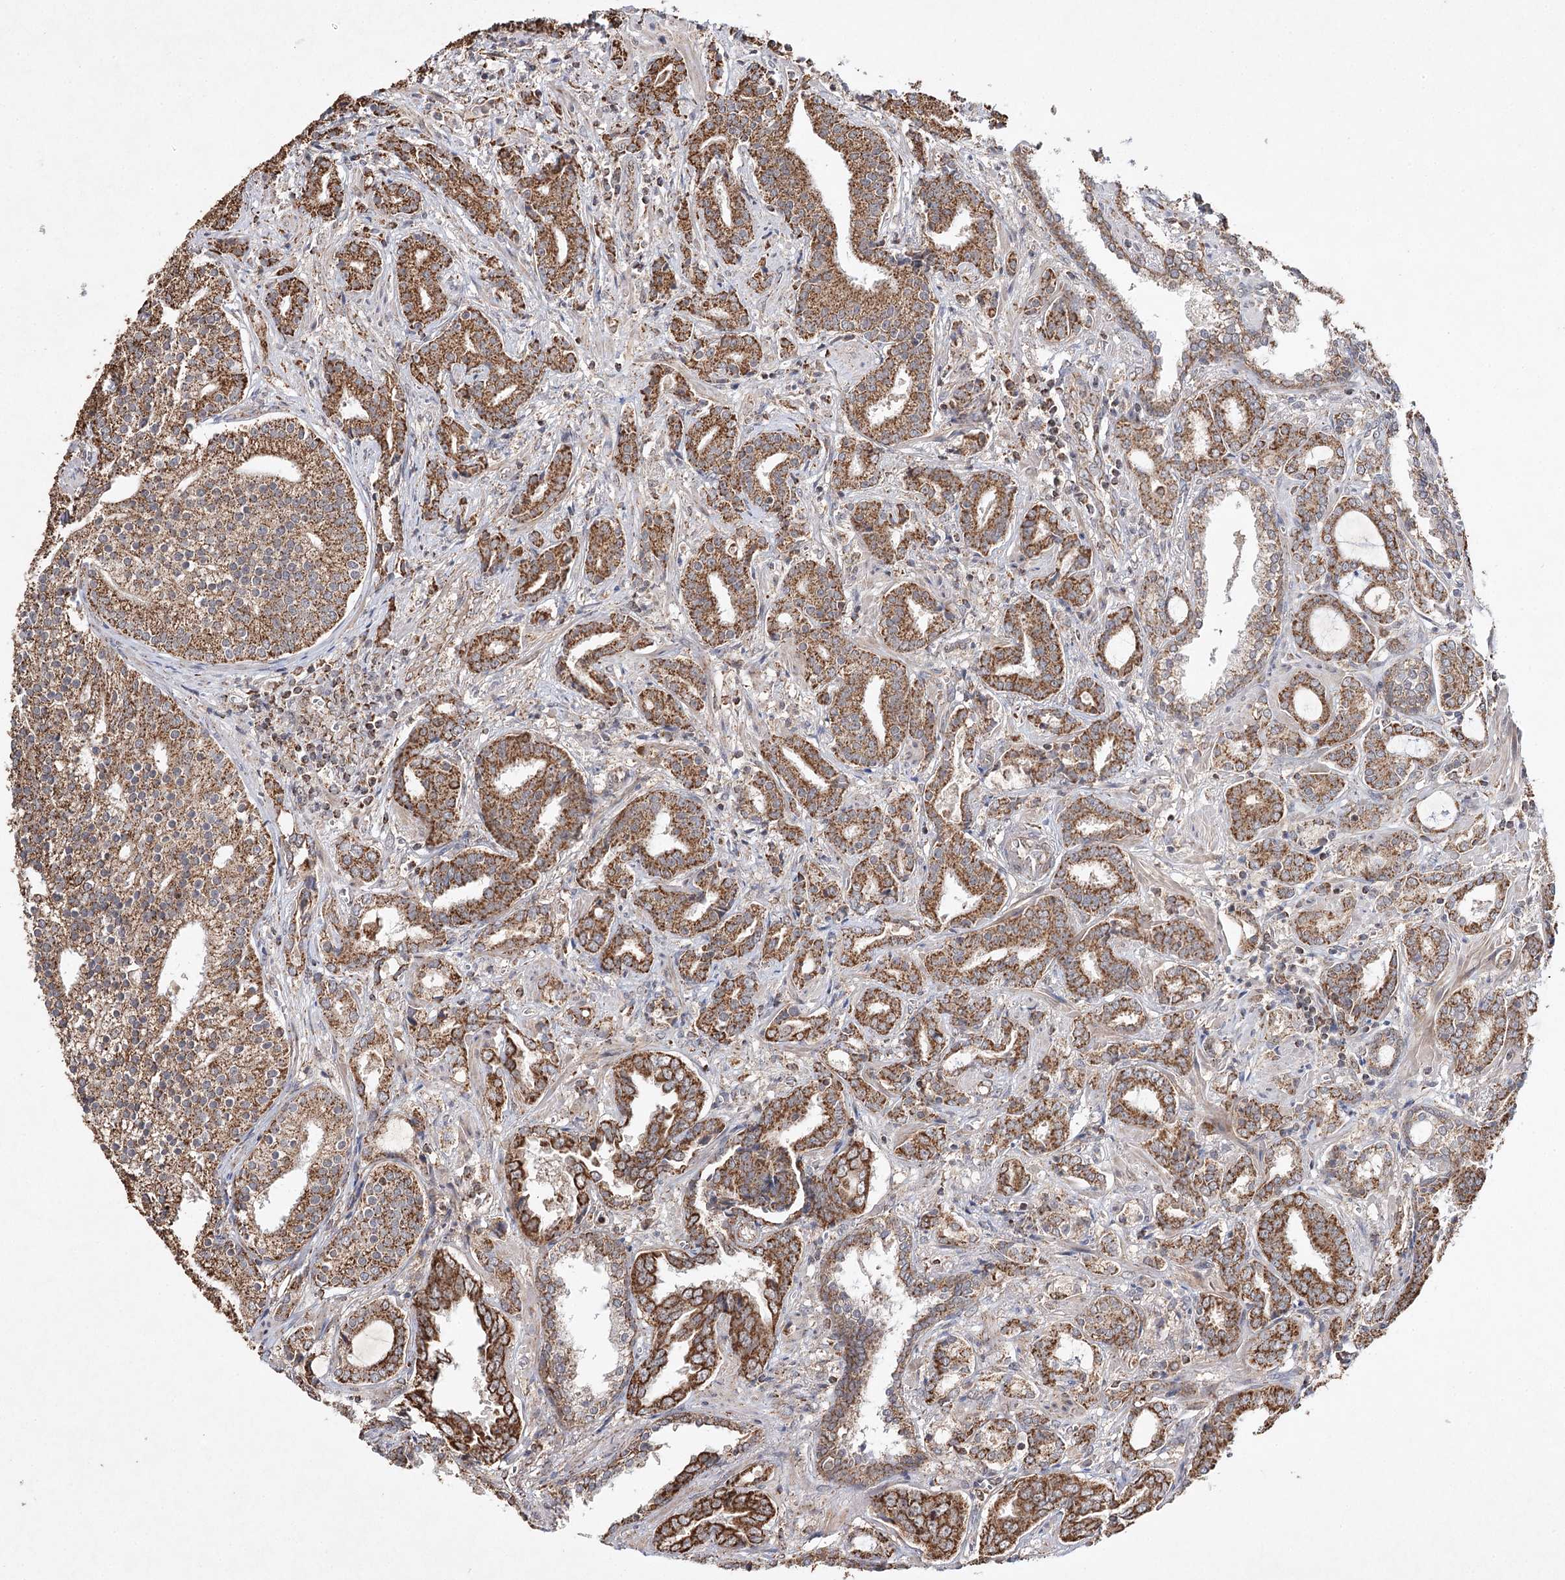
{"staining": {"intensity": "moderate", "quantity": ">75%", "location": "cytoplasmic/membranous"}, "tissue": "prostate cancer", "cell_type": "Tumor cells", "image_type": "cancer", "snomed": [{"axis": "morphology", "description": "Adenocarcinoma, High grade"}, {"axis": "topography", "description": "Prostate and seminal vesicle, NOS"}], "caption": "Protein positivity by IHC demonstrates moderate cytoplasmic/membranous expression in approximately >75% of tumor cells in prostate cancer (adenocarcinoma (high-grade)).", "gene": "PIK3CB", "patient": {"sex": "male", "age": 67}}